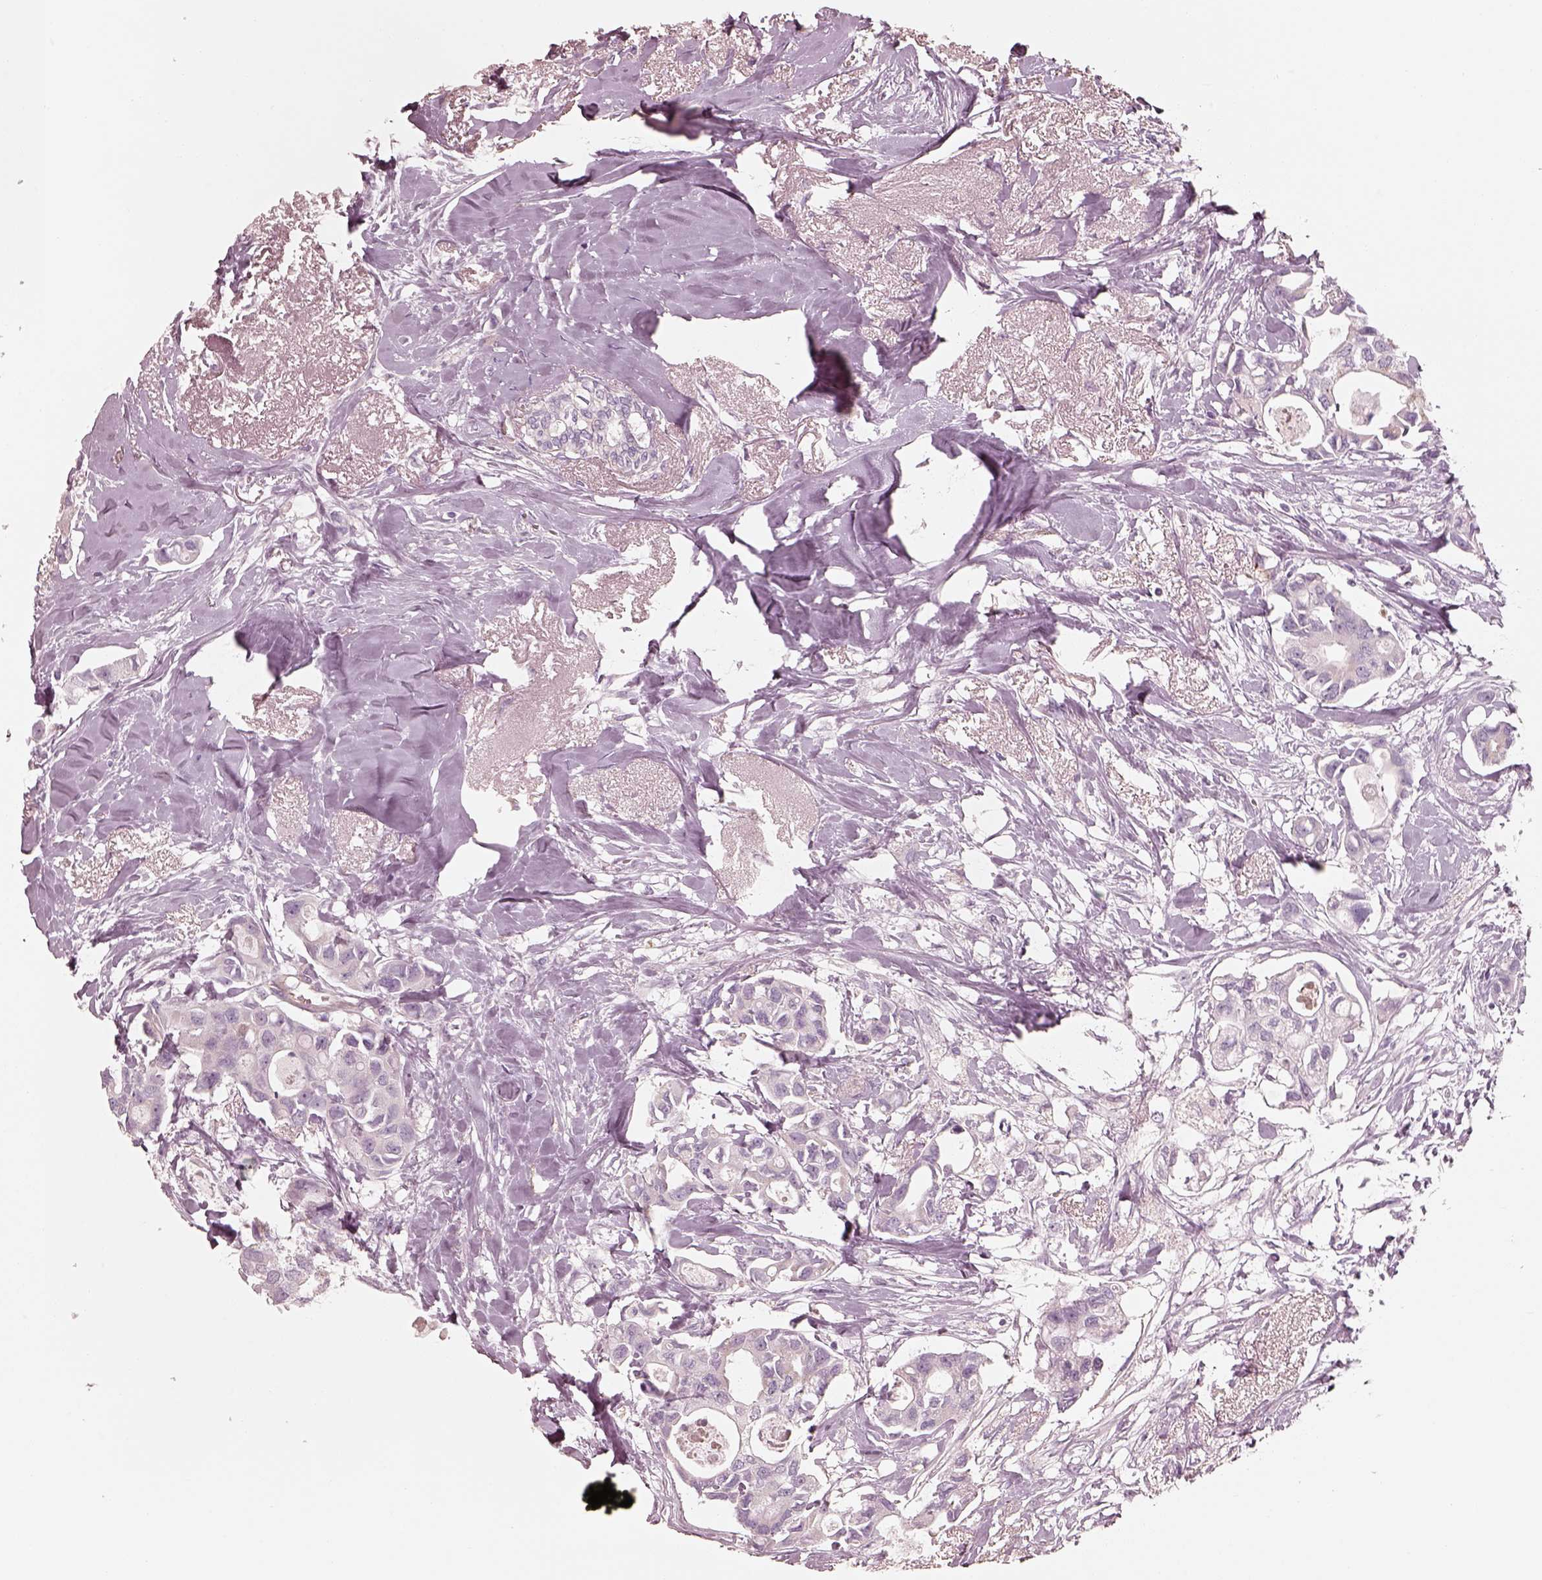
{"staining": {"intensity": "negative", "quantity": "none", "location": "none"}, "tissue": "breast cancer", "cell_type": "Tumor cells", "image_type": "cancer", "snomed": [{"axis": "morphology", "description": "Duct carcinoma"}, {"axis": "topography", "description": "Breast"}], "caption": "IHC image of human breast intraductal carcinoma stained for a protein (brown), which shows no positivity in tumor cells.", "gene": "CRYM", "patient": {"sex": "female", "age": 83}}